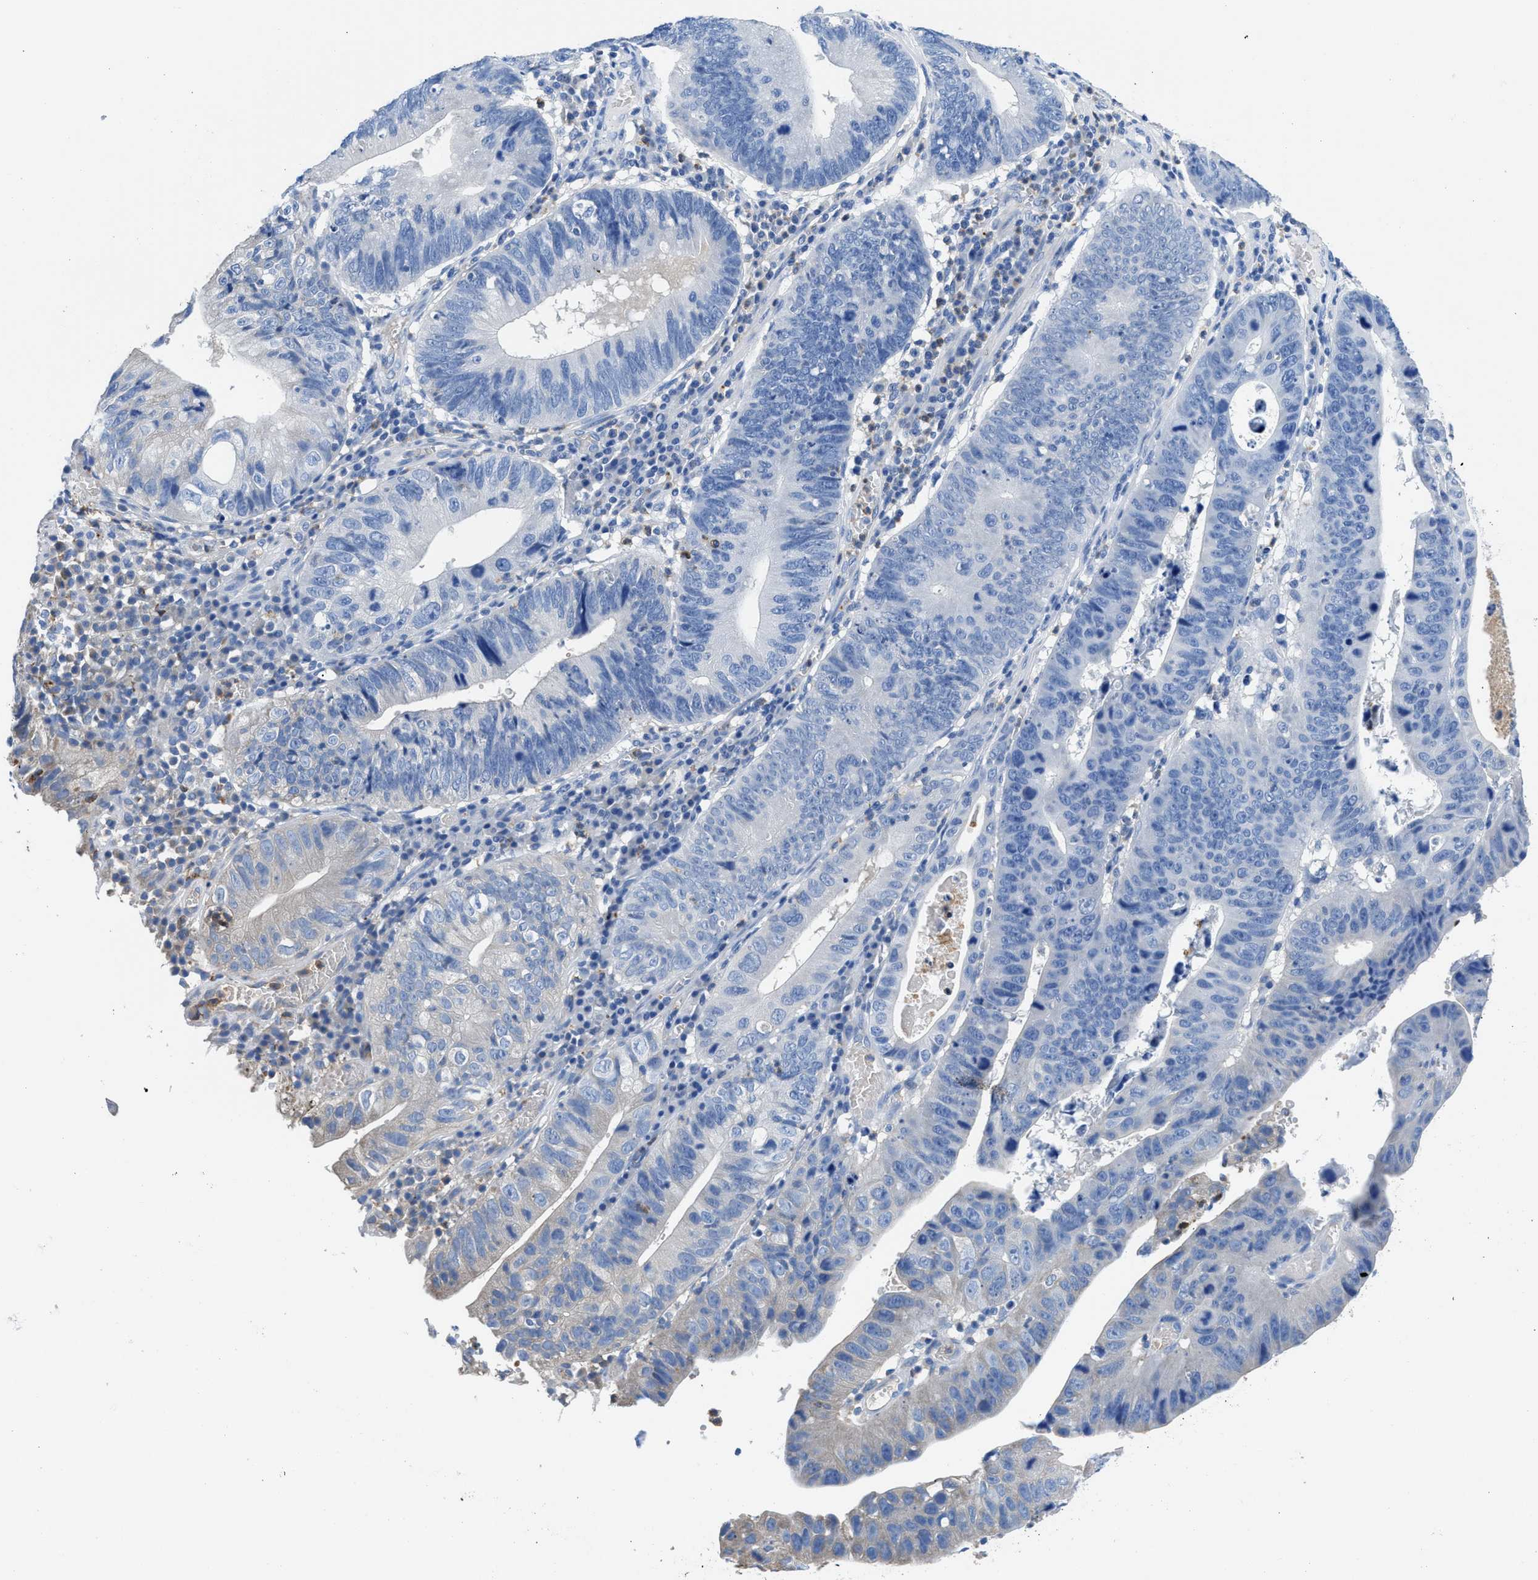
{"staining": {"intensity": "negative", "quantity": "none", "location": "none"}, "tissue": "stomach cancer", "cell_type": "Tumor cells", "image_type": "cancer", "snomed": [{"axis": "morphology", "description": "Adenocarcinoma, NOS"}, {"axis": "topography", "description": "Stomach"}], "caption": "A high-resolution micrograph shows IHC staining of adenocarcinoma (stomach), which reveals no significant expression in tumor cells.", "gene": "NEB", "patient": {"sex": "male", "age": 59}}